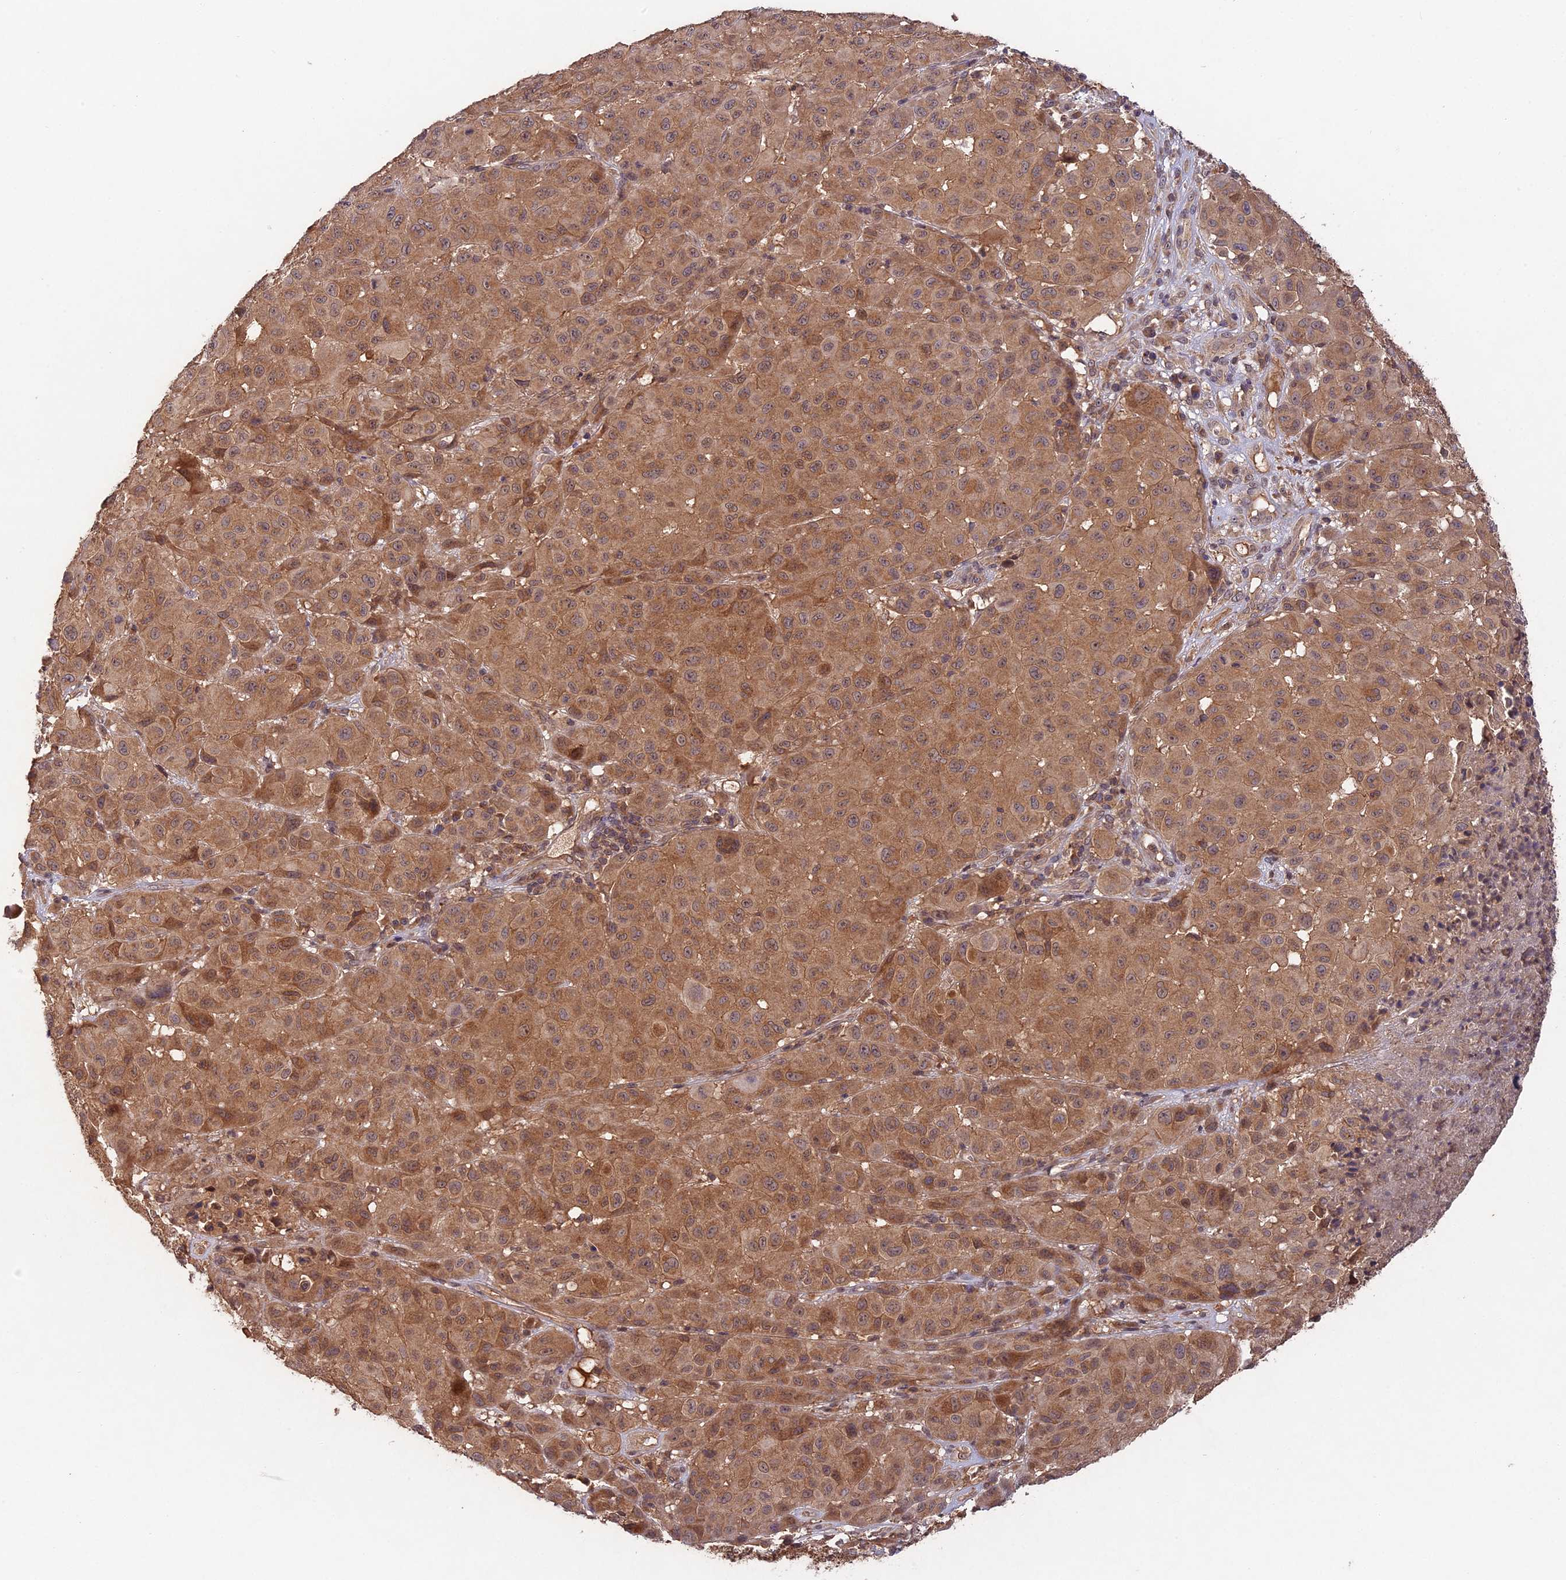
{"staining": {"intensity": "moderate", "quantity": ">75%", "location": "cytoplasmic/membranous"}, "tissue": "melanoma", "cell_type": "Tumor cells", "image_type": "cancer", "snomed": [{"axis": "morphology", "description": "Malignant melanoma, NOS"}, {"axis": "topography", "description": "Skin"}], "caption": "About >75% of tumor cells in malignant melanoma display moderate cytoplasmic/membranous protein positivity as visualized by brown immunohistochemical staining.", "gene": "CHAC1", "patient": {"sex": "male", "age": 73}}